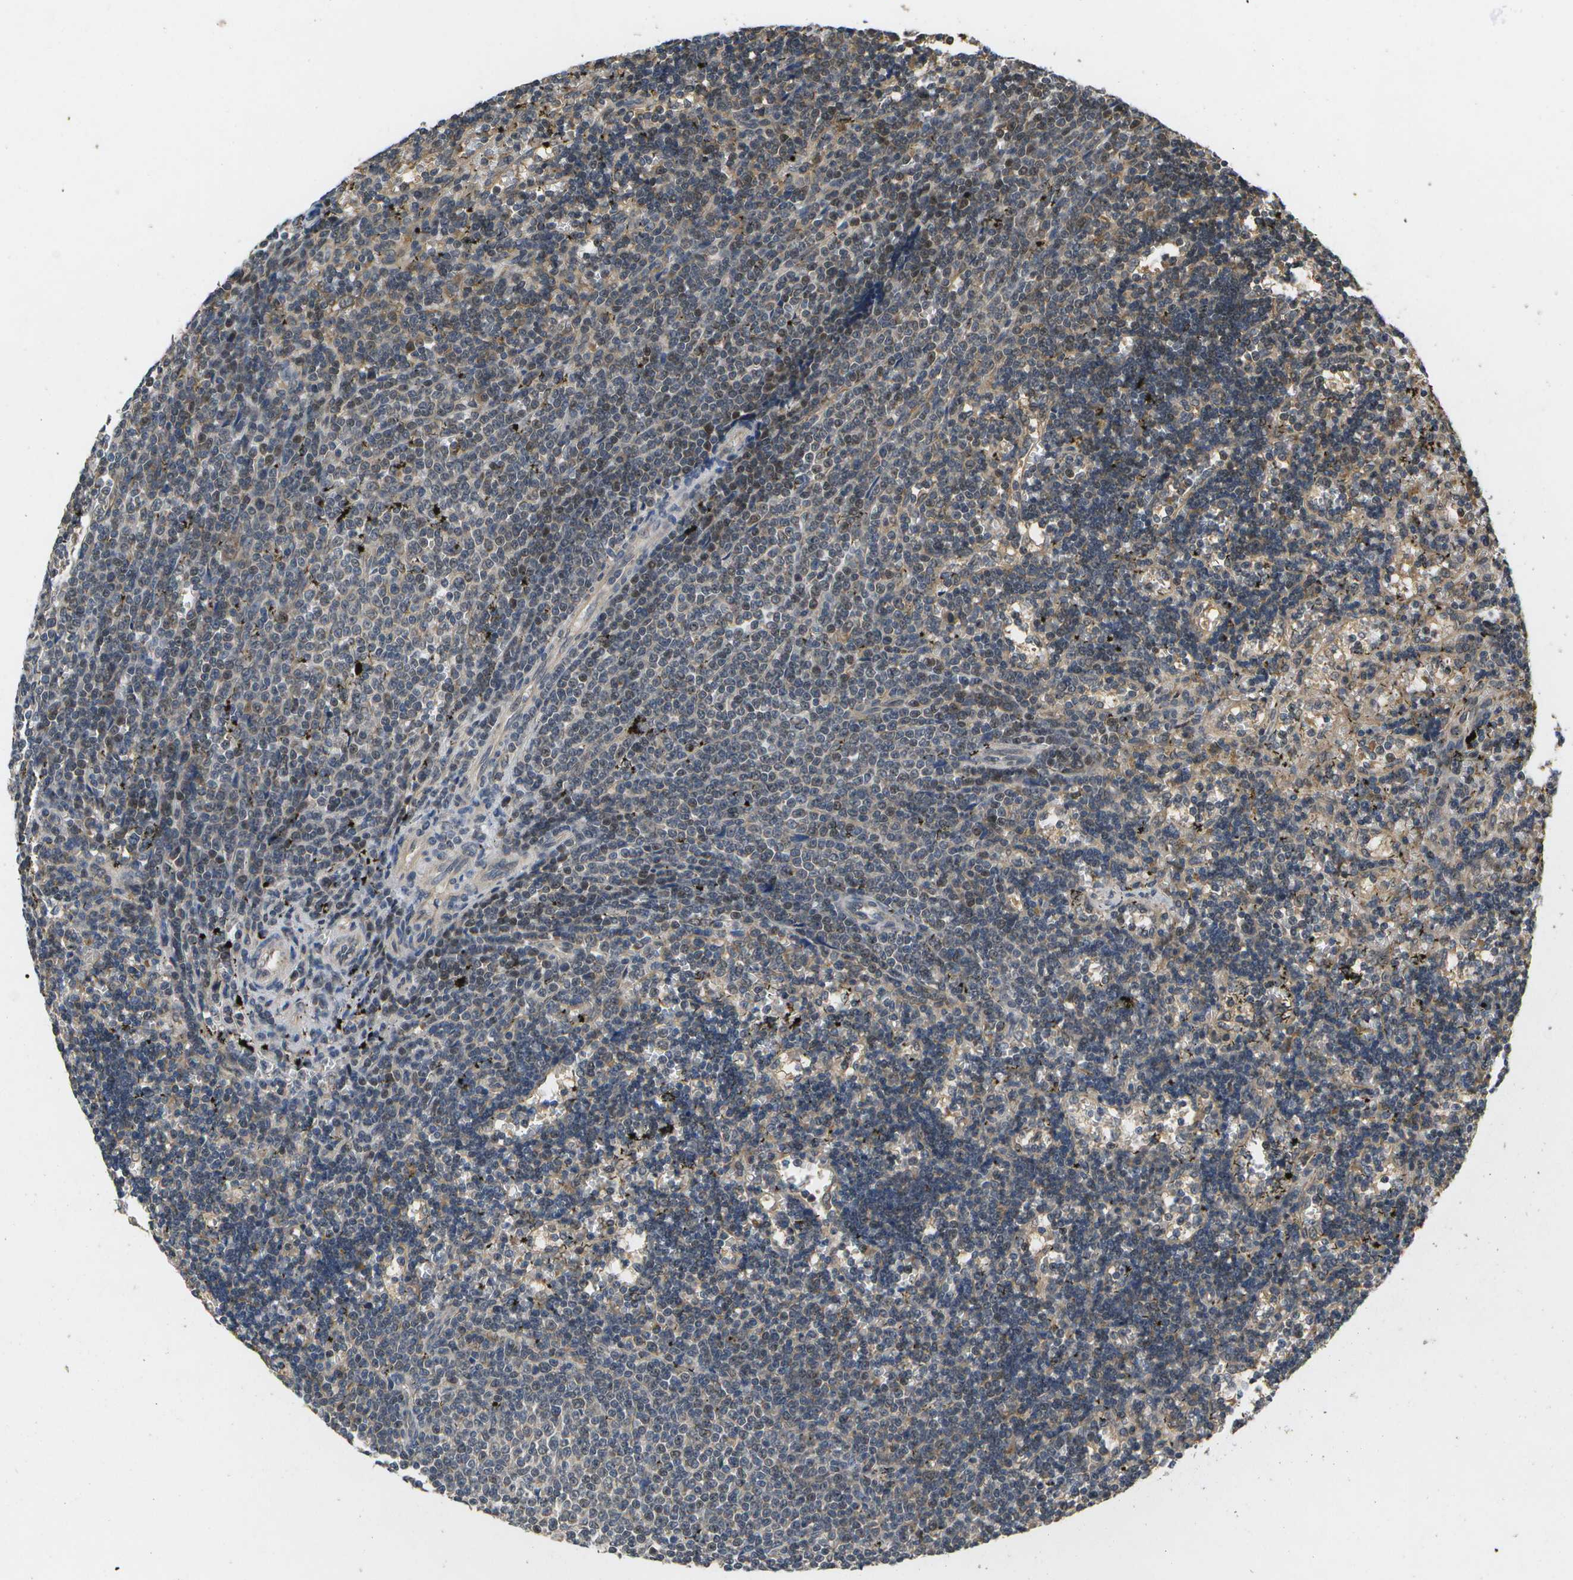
{"staining": {"intensity": "weak", "quantity": "<25%", "location": "cytoplasmic/membranous,nuclear"}, "tissue": "lymphoma", "cell_type": "Tumor cells", "image_type": "cancer", "snomed": [{"axis": "morphology", "description": "Malignant lymphoma, non-Hodgkin's type, Low grade"}, {"axis": "topography", "description": "Spleen"}], "caption": "Micrograph shows no protein positivity in tumor cells of malignant lymphoma, non-Hodgkin's type (low-grade) tissue.", "gene": "ALAS1", "patient": {"sex": "male", "age": 60}}